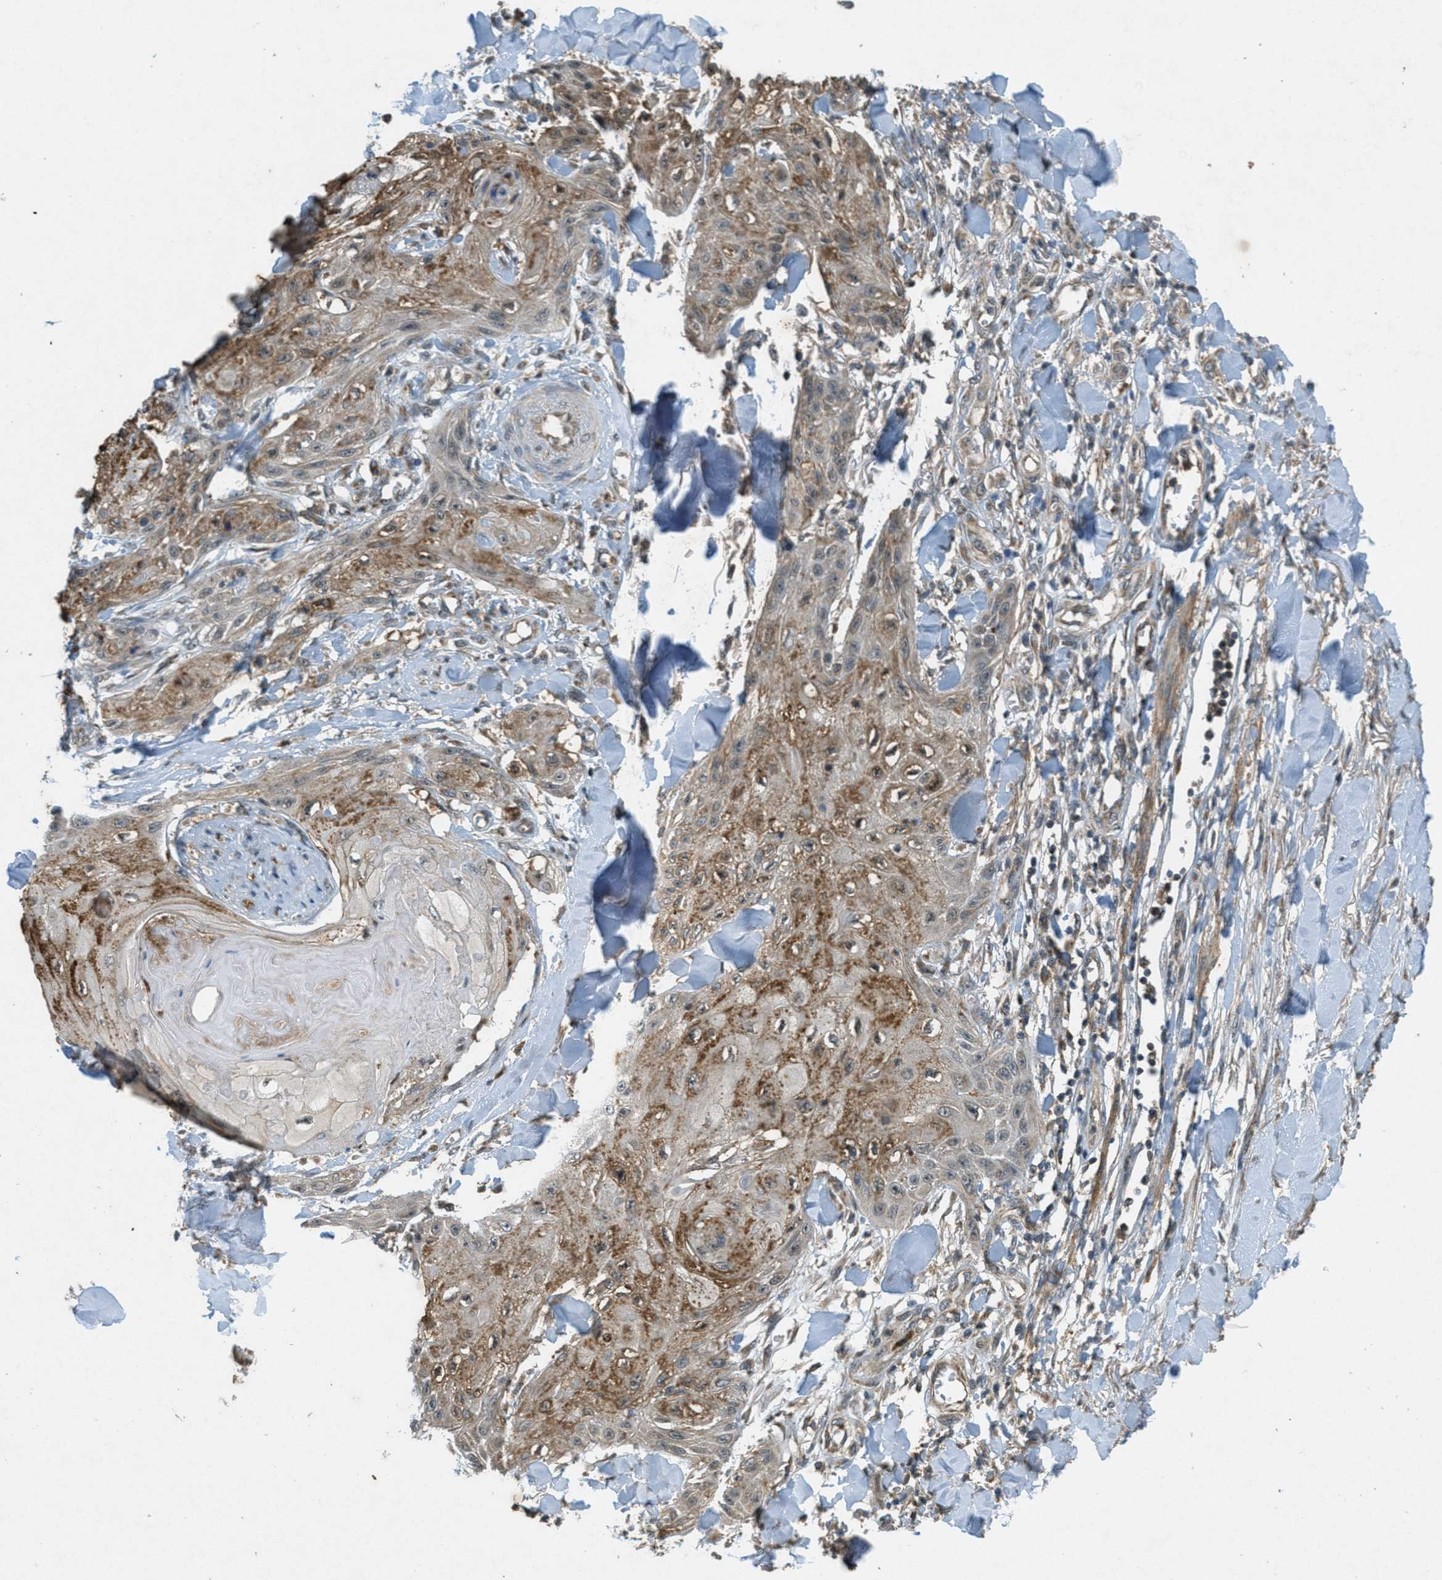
{"staining": {"intensity": "moderate", "quantity": ">75%", "location": "cytoplasmic/membranous"}, "tissue": "skin cancer", "cell_type": "Tumor cells", "image_type": "cancer", "snomed": [{"axis": "morphology", "description": "Squamous cell carcinoma, NOS"}, {"axis": "topography", "description": "Skin"}], "caption": "Skin cancer (squamous cell carcinoma) was stained to show a protein in brown. There is medium levels of moderate cytoplasmic/membranous positivity in about >75% of tumor cells.", "gene": "PPP1R15A", "patient": {"sex": "male", "age": 74}}